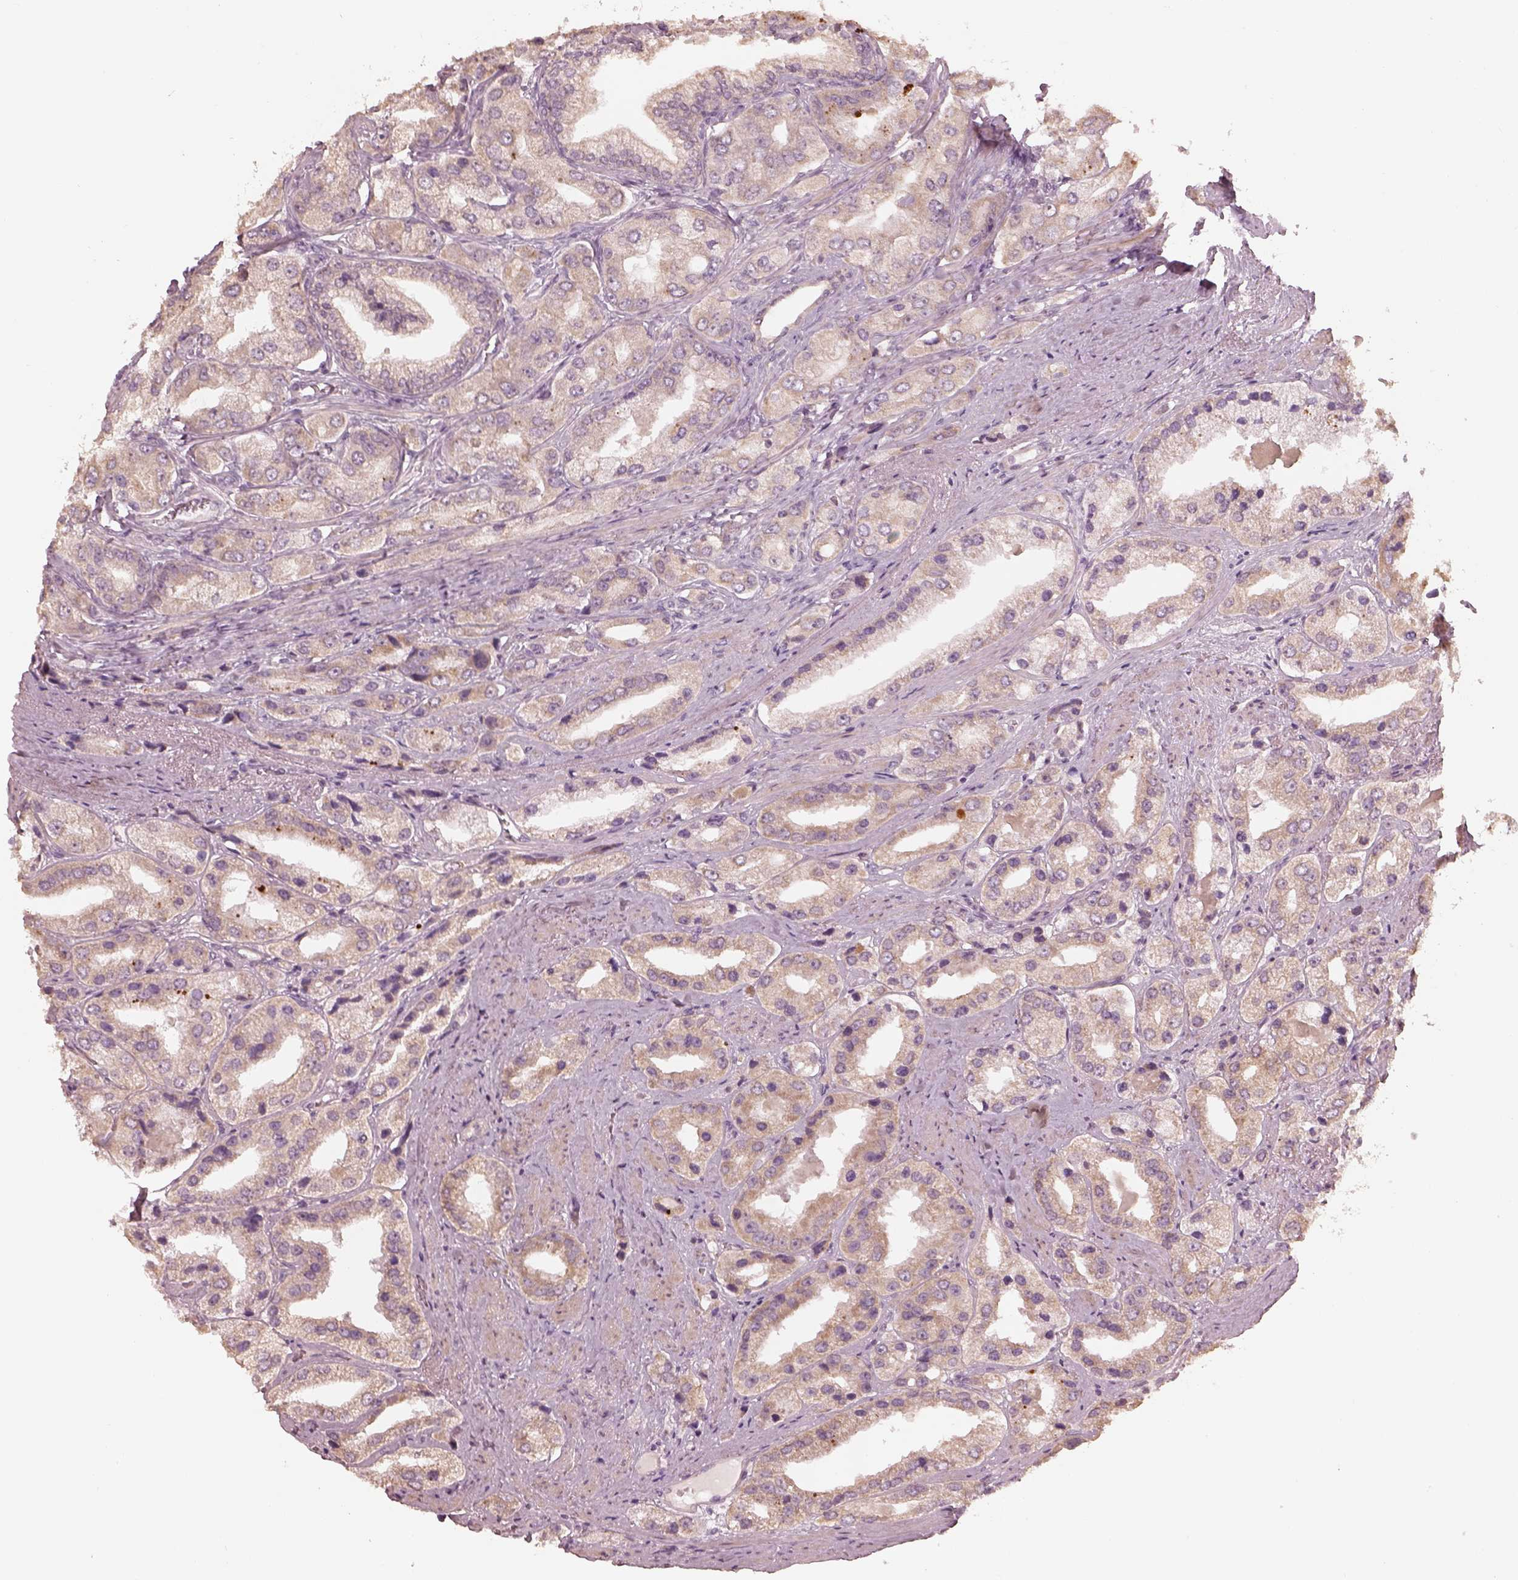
{"staining": {"intensity": "weak", "quantity": "25%-75%", "location": "cytoplasmic/membranous"}, "tissue": "prostate cancer", "cell_type": "Tumor cells", "image_type": "cancer", "snomed": [{"axis": "morphology", "description": "Adenocarcinoma, Low grade"}, {"axis": "topography", "description": "Prostate"}], "caption": "There is low levels of weak cytoplasmic/membranous positivity in tumor cells of prostate cancer (adenocarcinoma (low-grade)), as demonstrated by immunohistochemical staining (brown color).", "gene": "SLC25A46", "patient": {"sex": "male", "age": 69}}